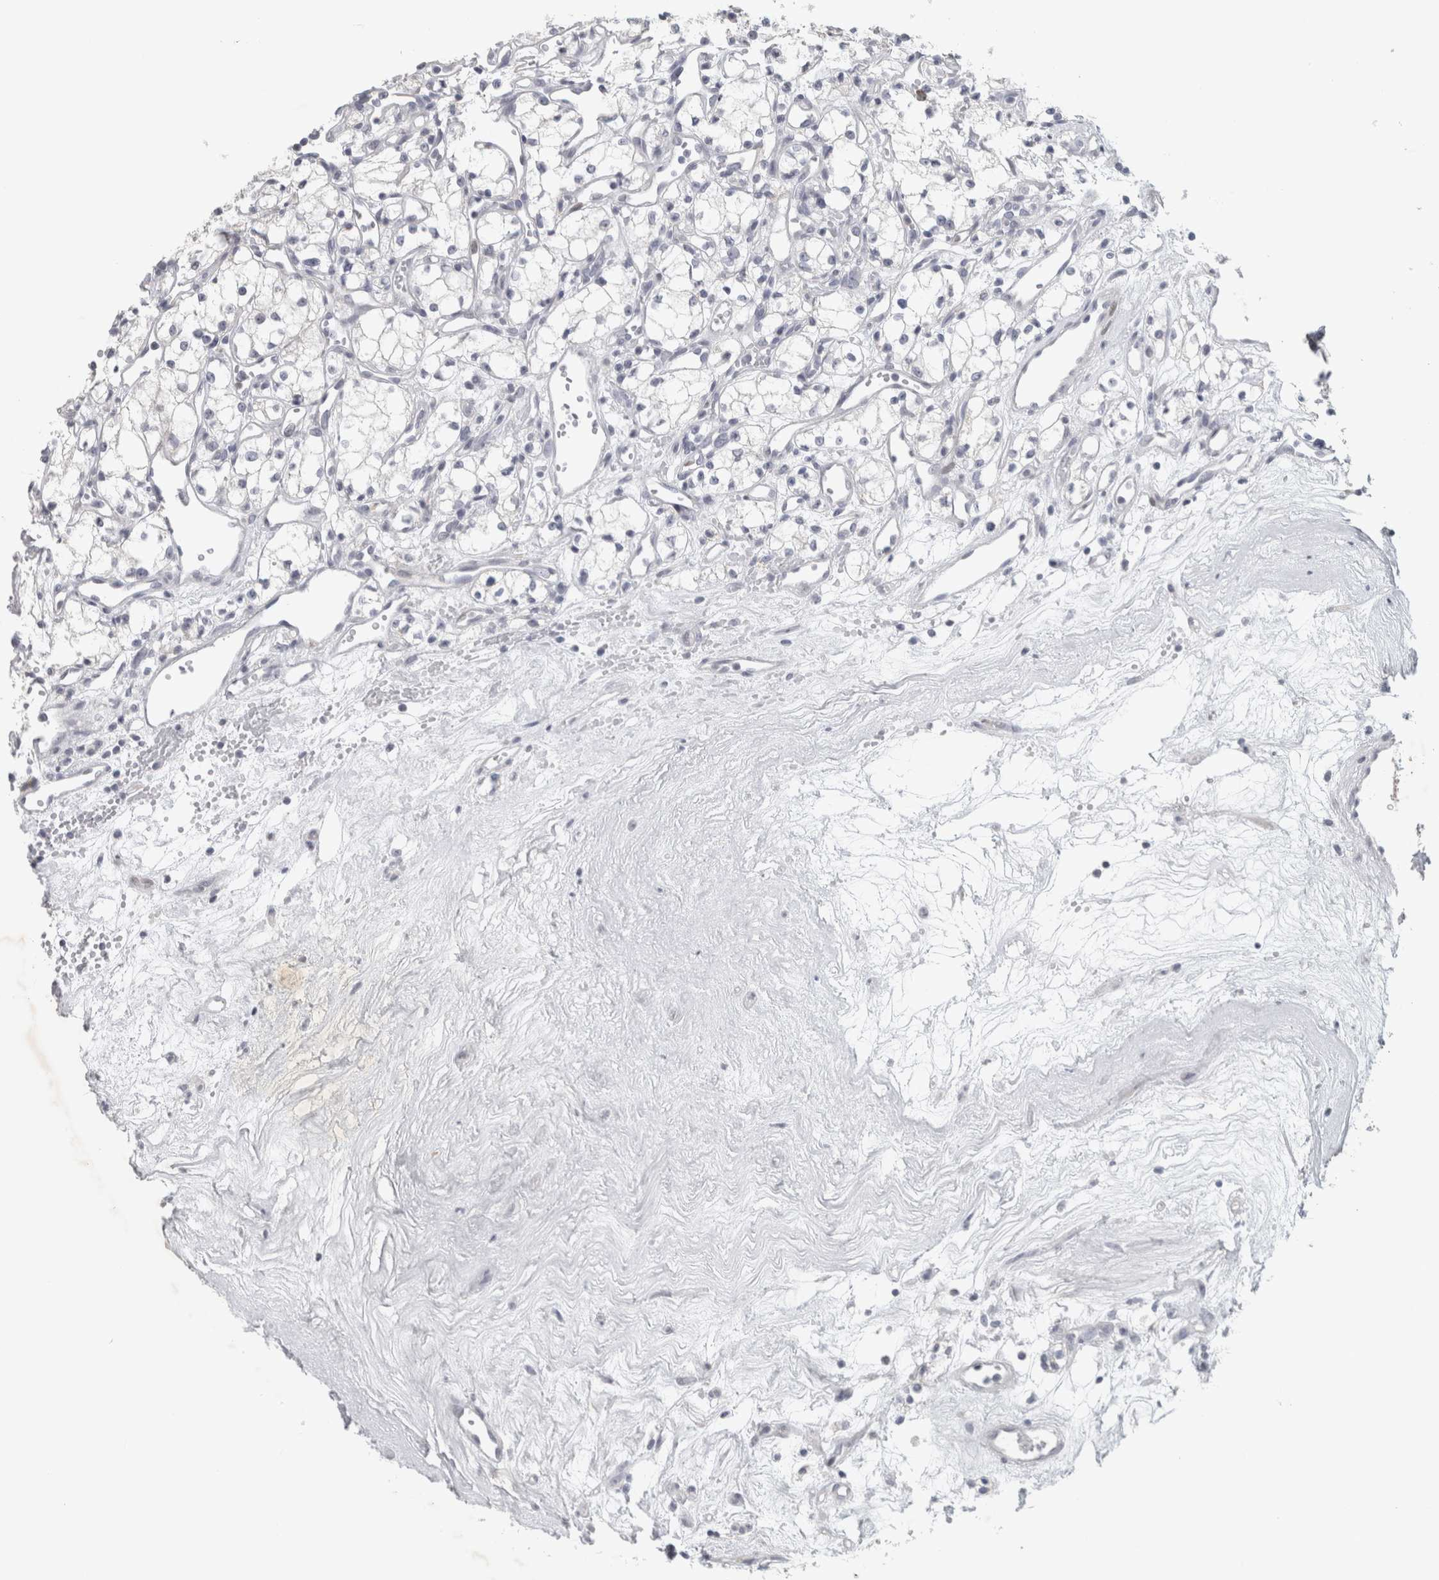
{"staining": {"intensity": "negative", "quantity": "none", "location": "none"}, "tissue": "renal cancer", "cell_type": "Tumor cells", "image_type": "cancer", "snomed": [{"axis": "morphology", "description": "Adenocarcinoma, NOS"}, {"axis": "topography", "description": "Kidney"}], "caption": "The immunohistochemistry histopathology image has no significant positivity in tumor cells of renal adenocarcinoma tissue.", "gene": "PTPRN2", "patient": {"sex": "male", "age": 59}}